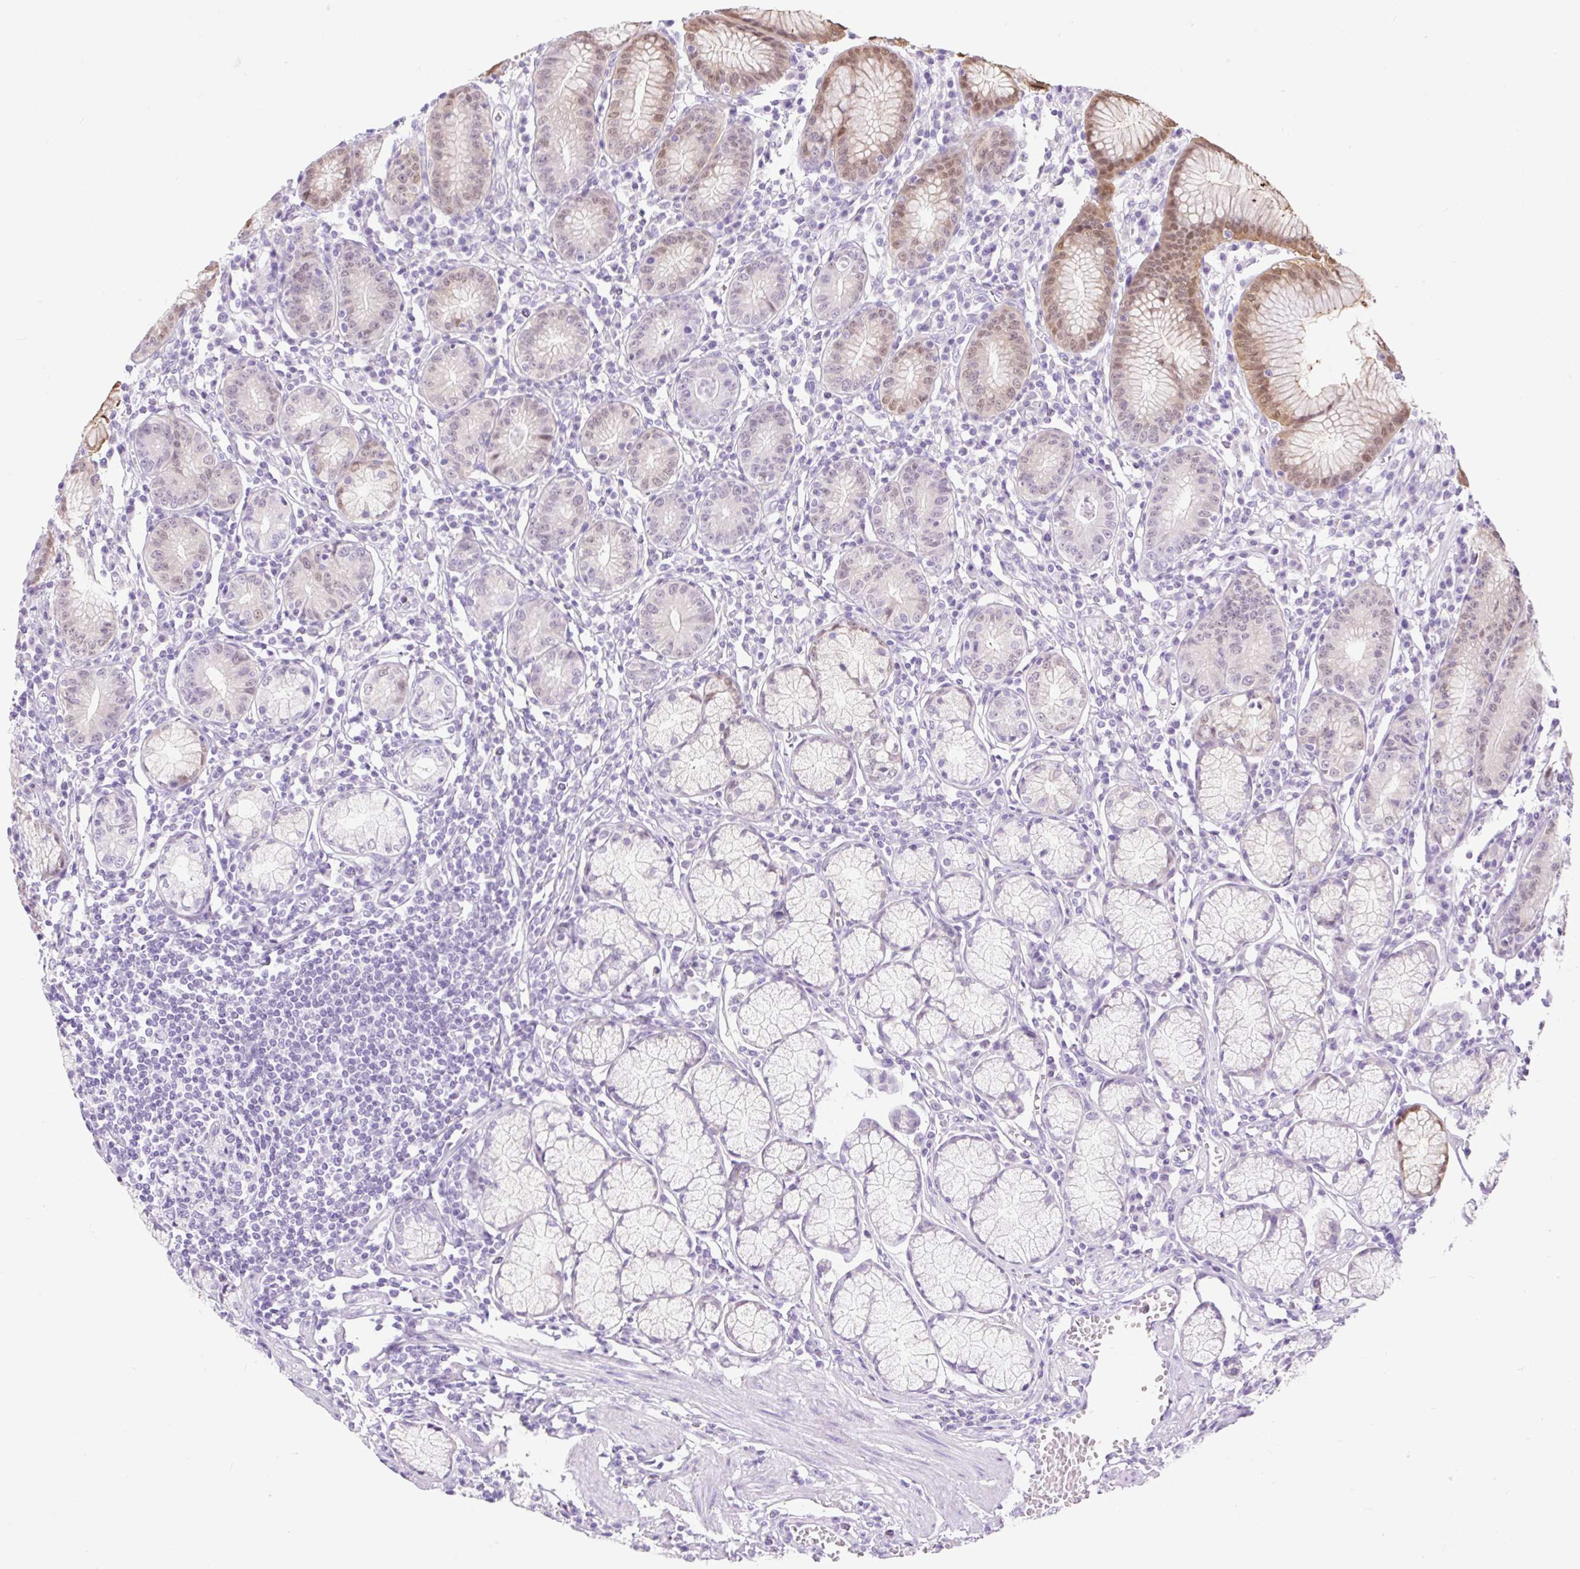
{"staining": {"intensity": "moderate", "quantity": "<25%", "location": "cytoplasmic/membranous,nuclear"}, "tissue": "stomach", "cell_type": "Glandular cells", "image_type": "normal", "snomed": [{"axis": "morphology", "description": "Normal tissue, NOS"}, {"axis": "topography", "description": "Stomach"}], "caption": "A micrograph of human stomach stained for a protein reveals moderate cytoplasmic/membranous,nuclear brown staining in glandular cells. The staining was performed using DAB, with brown indicating positive protein expression. Nuclei are stained blue with hematoxylin.", "gene": "SLC25A40", "patient": {"sex": "male", "age": 55}}